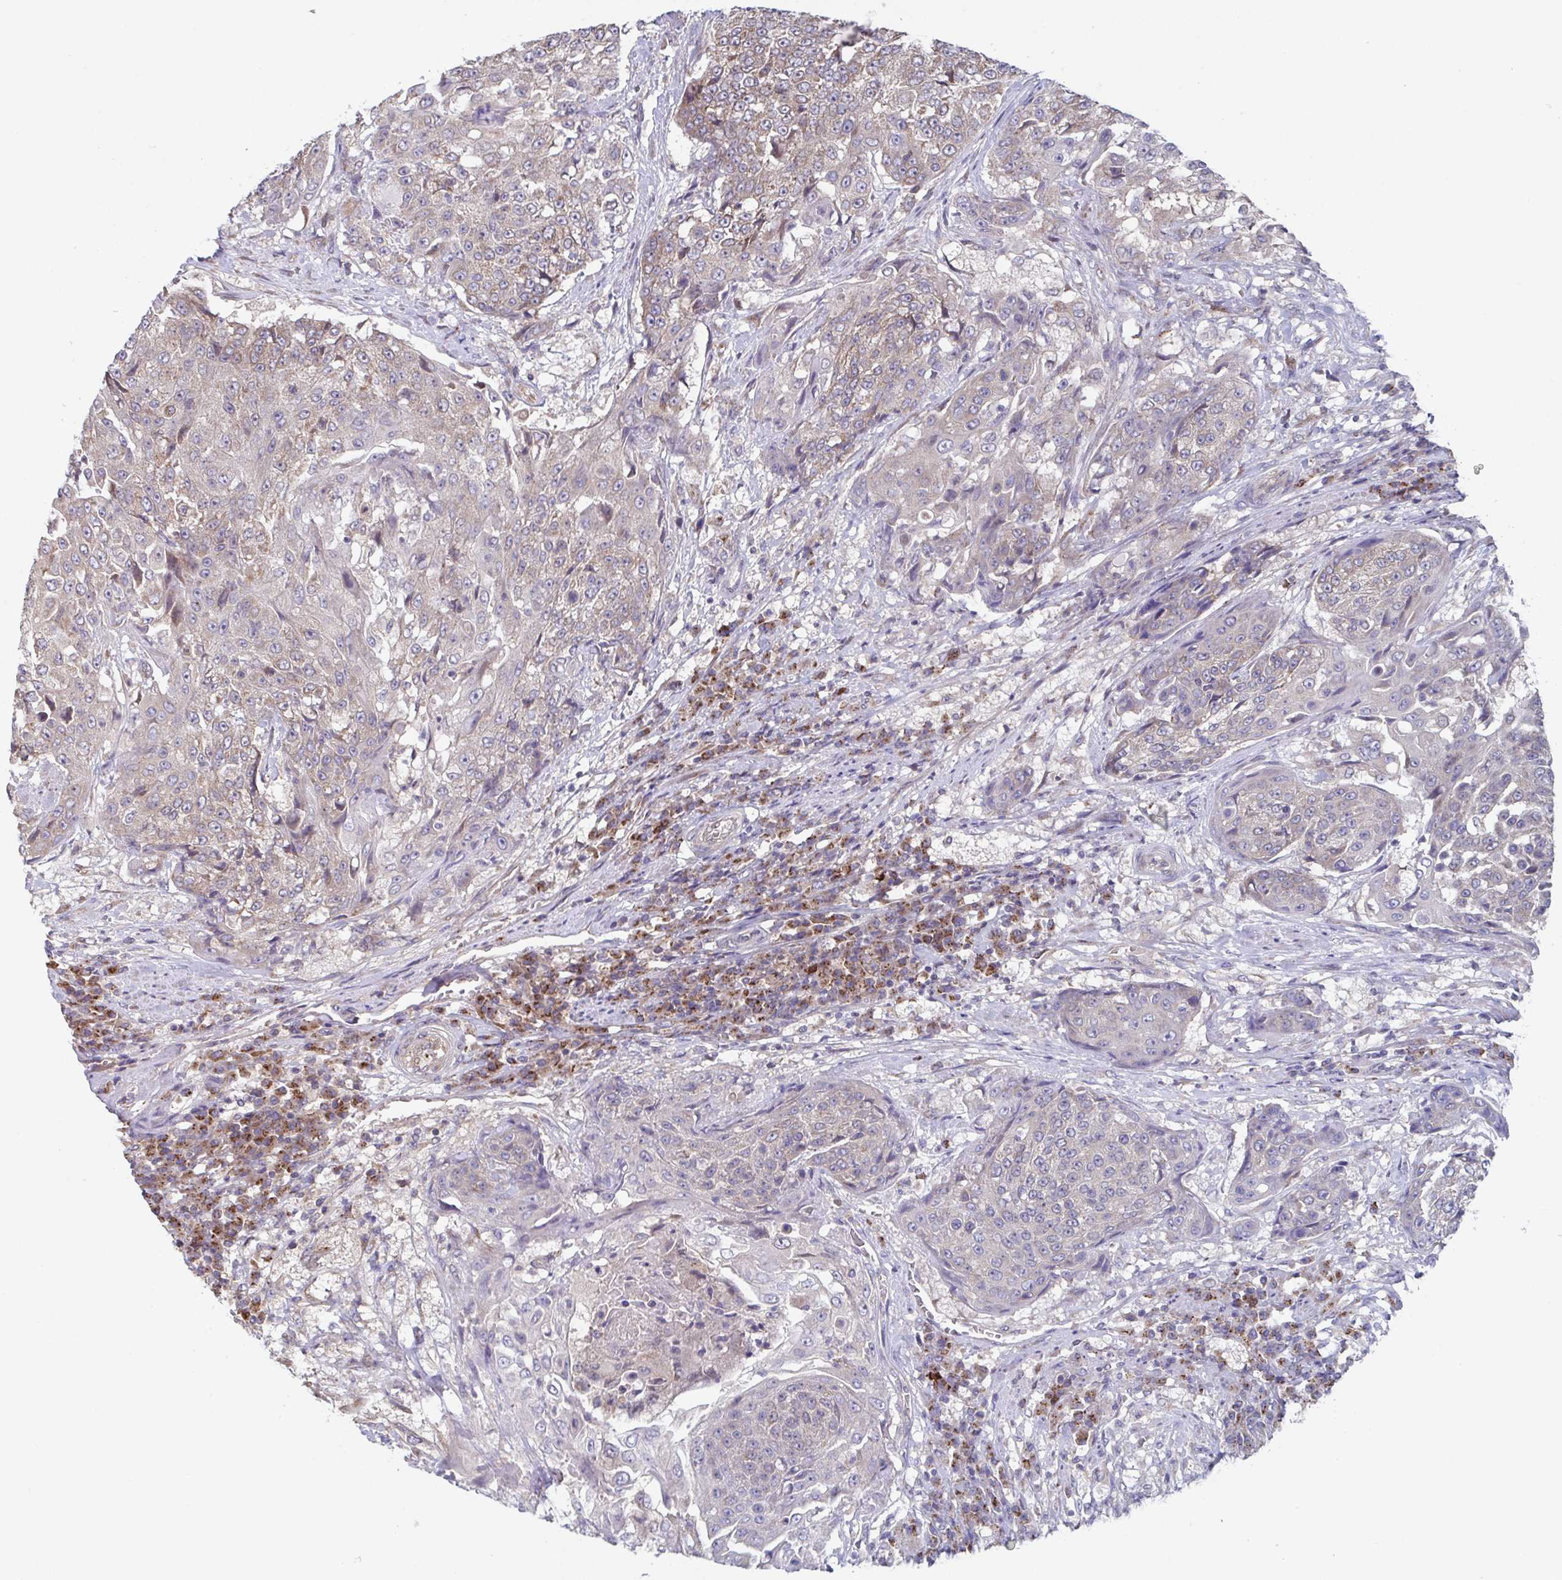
{"staining": {"intensity": "weak", "quantity": "25%-75%", "location": "cytoplasmic/membranous"}, "tissue": "urothelial cancer", "cell_type": "Tumor cells", "image_type": "cancer", "snomed": [{"axis": "morphology", "description": "Urothelial carcinoma, High grade"}, {"axis": "topography", "description": "Urinary bladder"}], "caption": "High-power microscopy captured an immunohistochemistry (IHC) image of urothelial cancer, revealing weak cytoplasmic/membranous positivity in approximately 25%-75% of tumor cells. (DAB IHC, brown staining for protein, blue staining for nuclei).", "gene": "COPB1", "patient": {"sex": "female", "age": 63}}